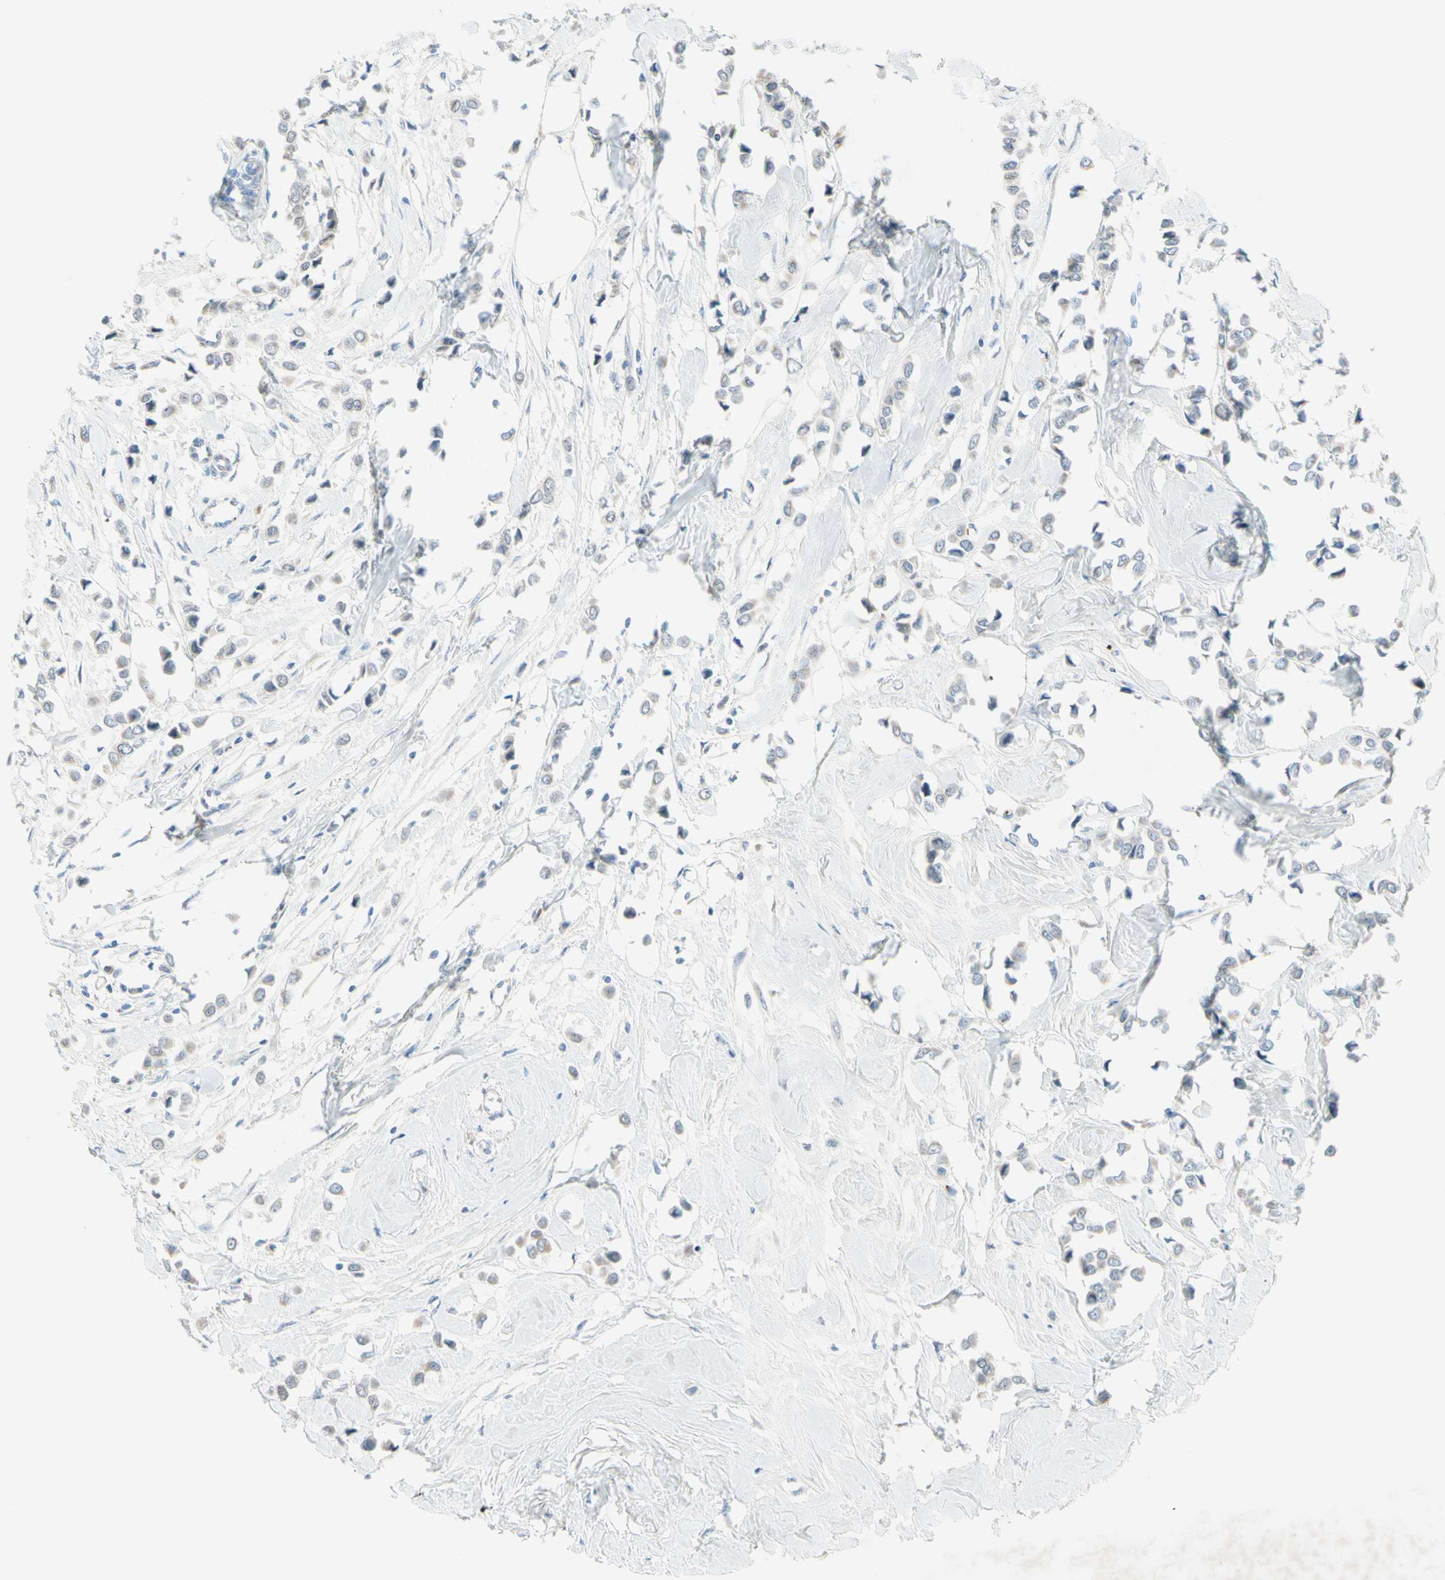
{"staining": {"intensity": "negative", "quantity": "none", "location": "none"}, "tissue": "breast cancer", "cell_type": "Tumor cells", "image_type": "cancer", "snomed": [{"axis": "morphology", "description": "Lobular carcinoma"}, {"axis": "topography", "description": "Breast"}], "caption": "Immunohistochemistry (IHC) micrograph of neoplastic tissue: breast cancer stained with DAB shows no significant protein expression in tumor cells.", "gene": "MFF", "patient": {"sex": "female", "age": 51}}